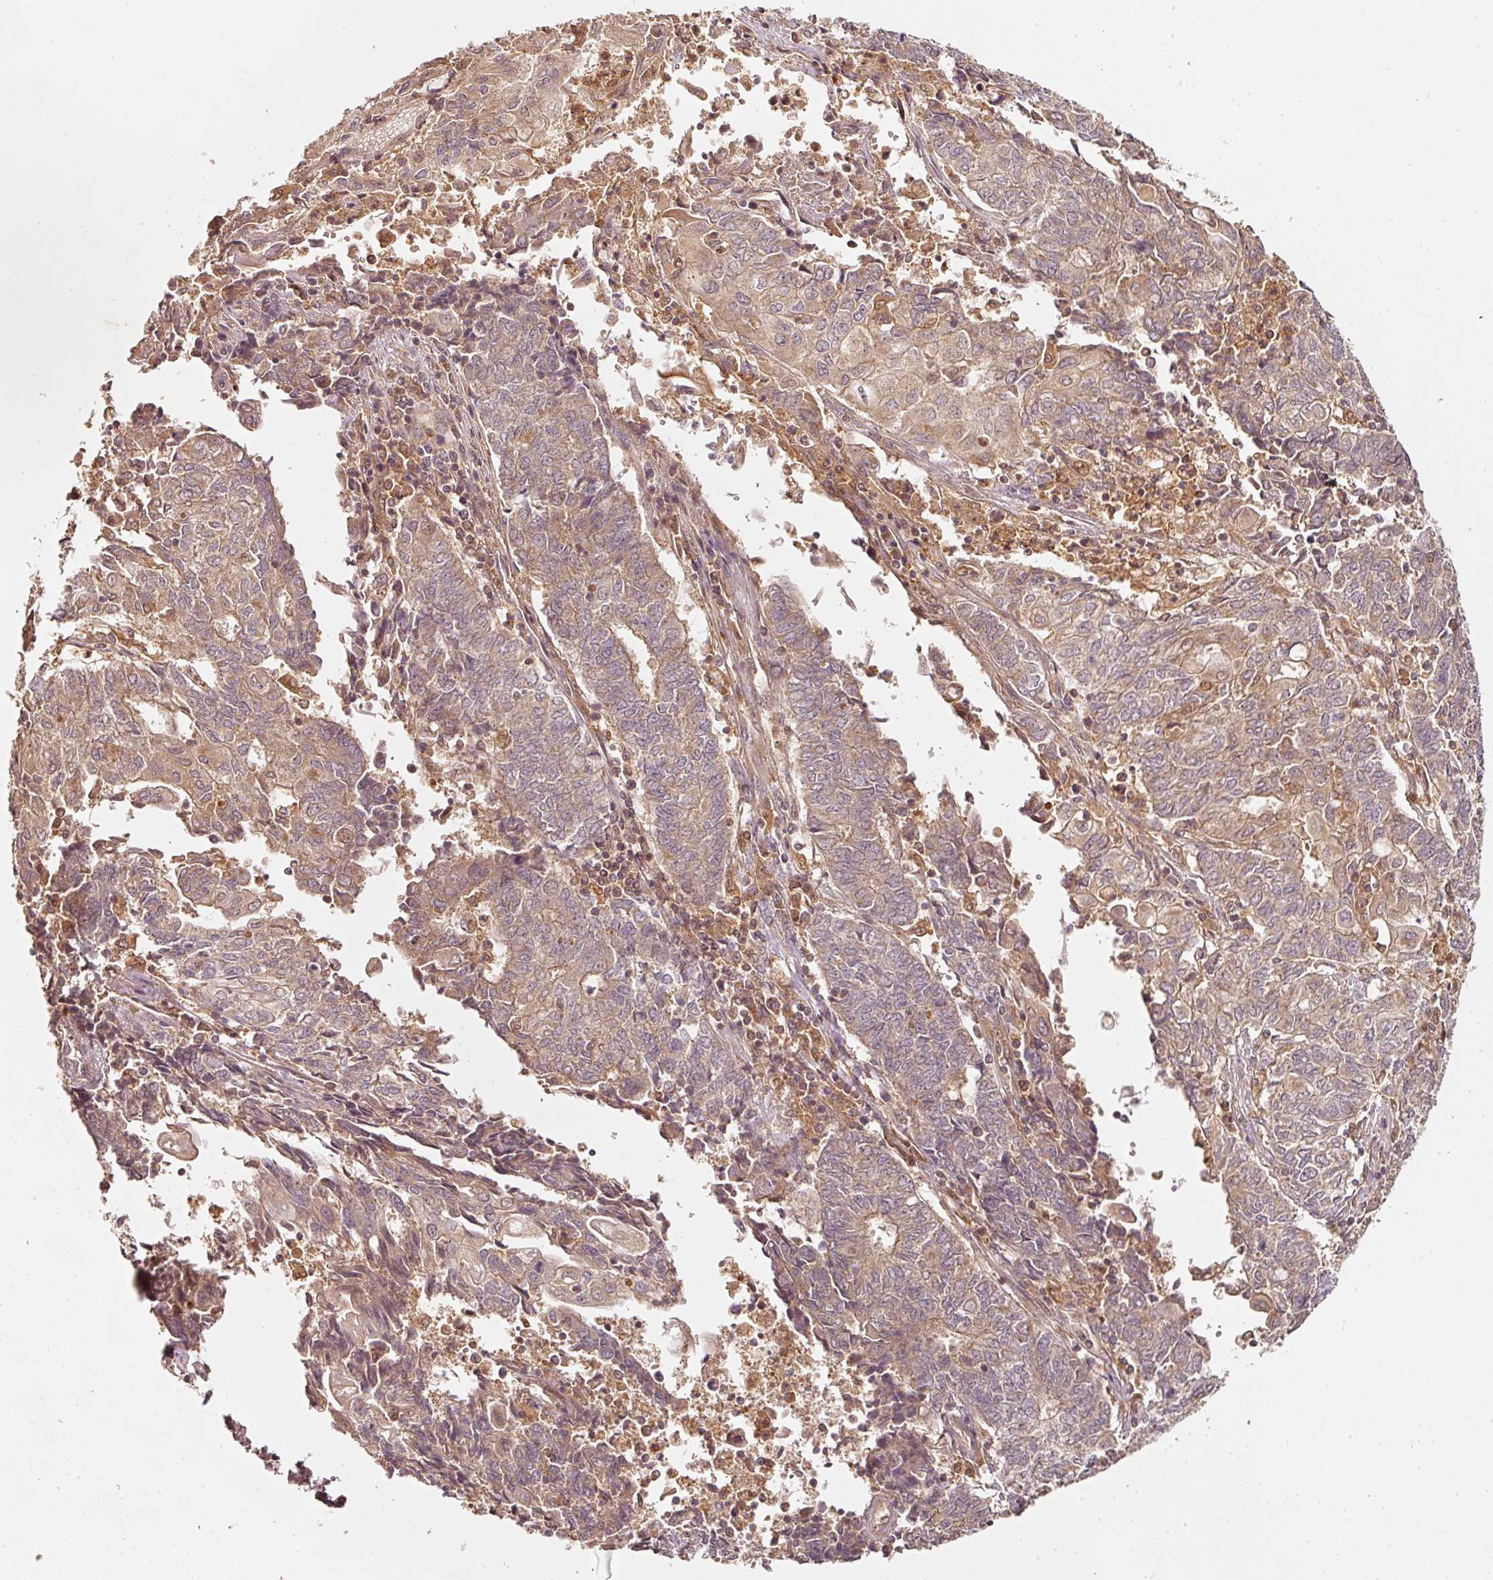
{"staining": {"intensity": "weak", "quantity": ">75%", "location": "cytoplasmic/membranous"}, "tissue": "endometrial cancer", "cell_type": "Tumor cells", "image_type": "cancer", "snomed": [{"axis": "morphology", "description": "Adenocarcinoma, NOS"}, {"axis": "topography", "description": "Endometrium"}], "caption": "A photomicrograph of endometrial adenocarcinoma stained for a protein displays weak cytoplasmic/membranous brown staining in tumor cells. (brown staining indicates protein expression, while blue staining denotes nuclei).", "gene": "RRAS2", "patient": {"sex": "female", "age": 54}}